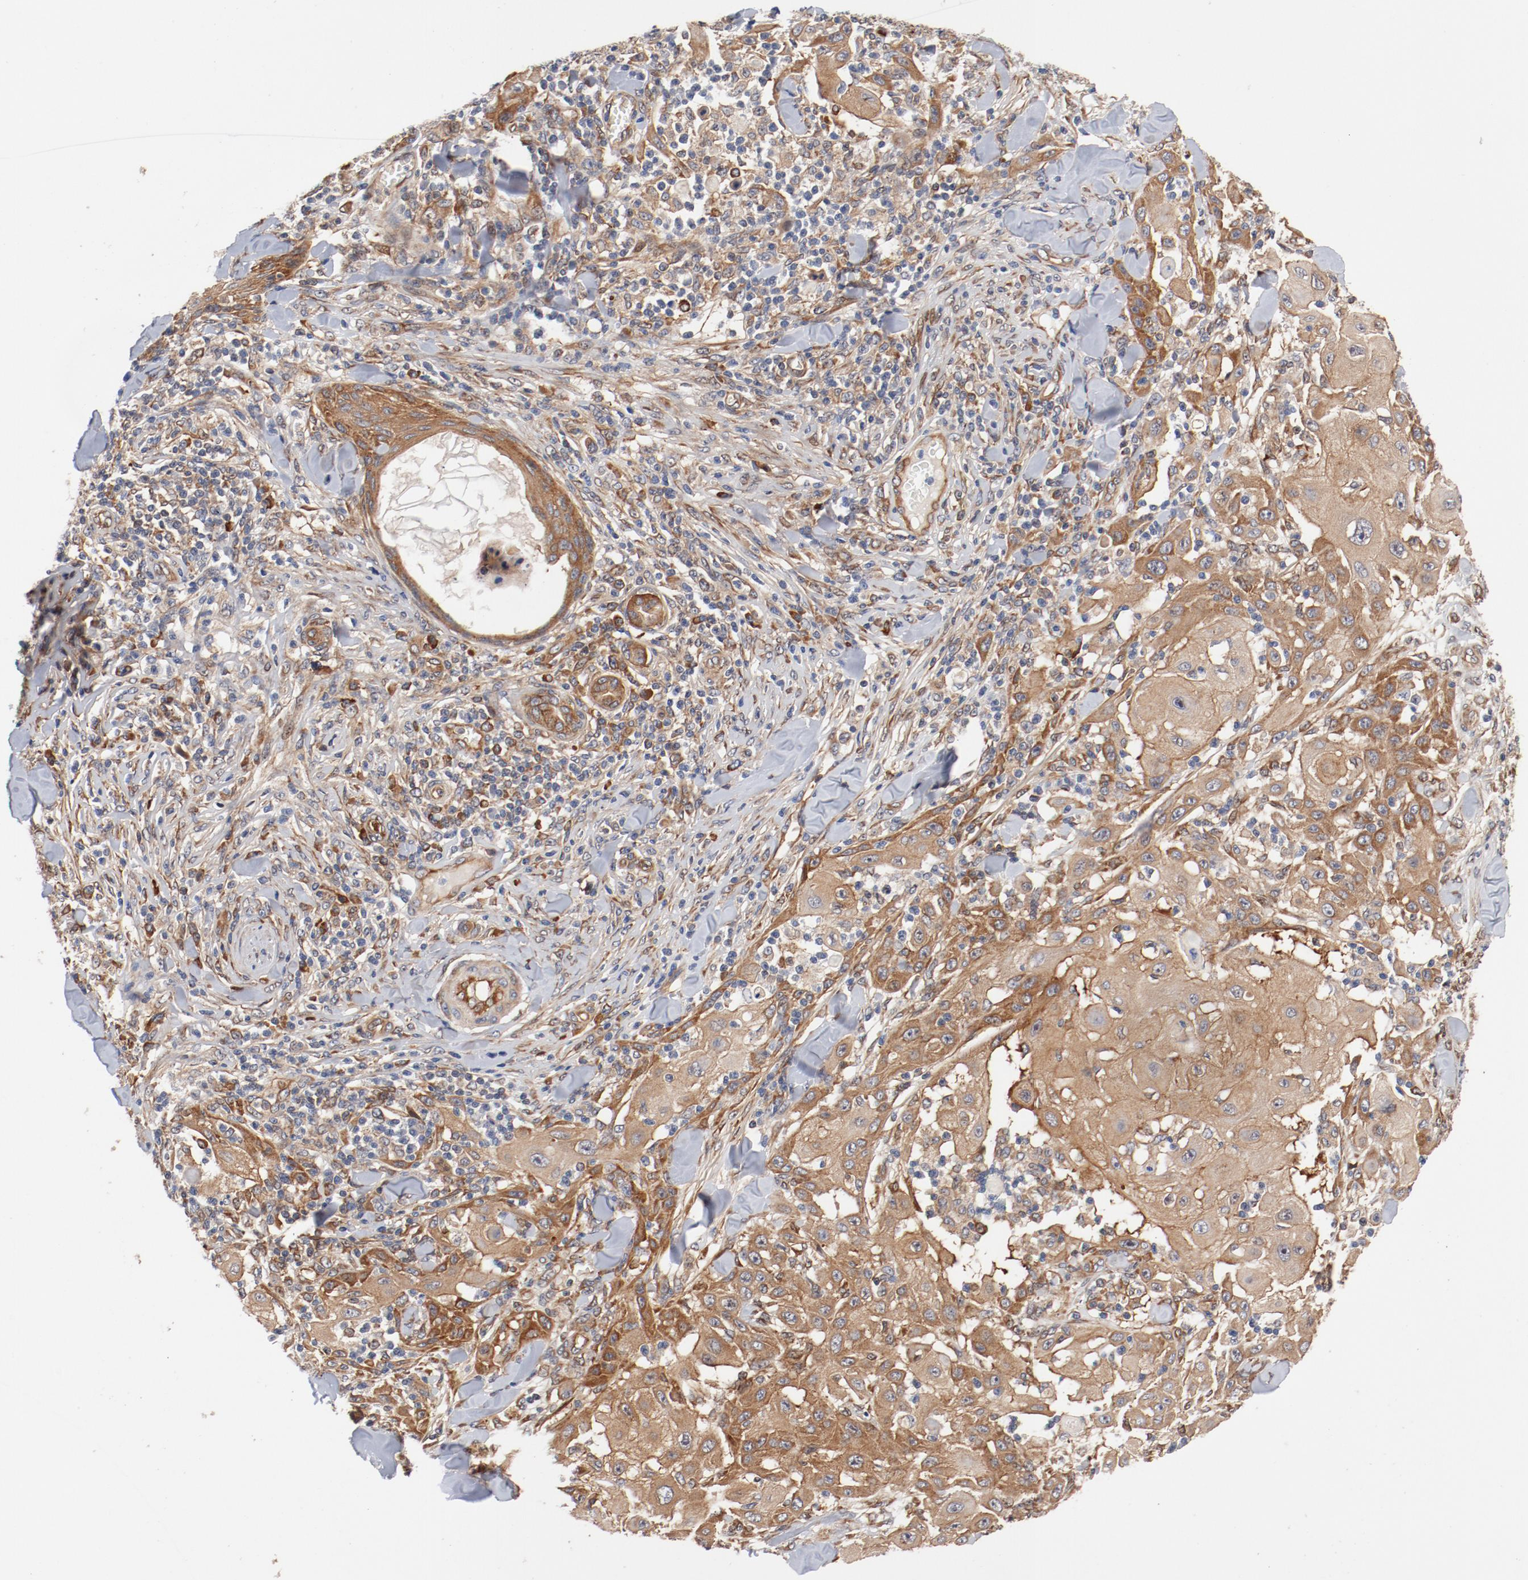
{"staining": {"intensity": "moderate", "quantity": ">75%", "location": "cytoplasmic/membranous"}, "tissue": "skin cancer", "cell_type": "Tumor cells", "image_type": "cancer", "snomed": [{"axis": "morphology", "description": "Squamous cell carcinoma, NOS"}, {"axis": "topography", "description": "Skin"}], "caption": "Protein staining by immunohistochemistry (IHC) shows moderate cytoplasmic/membranous expression in approximately >75% of tumor cells in skin squamous cell carcinoma.", "gene": "PITPNM2", "patient": {"sex": "male", "age": 24}}